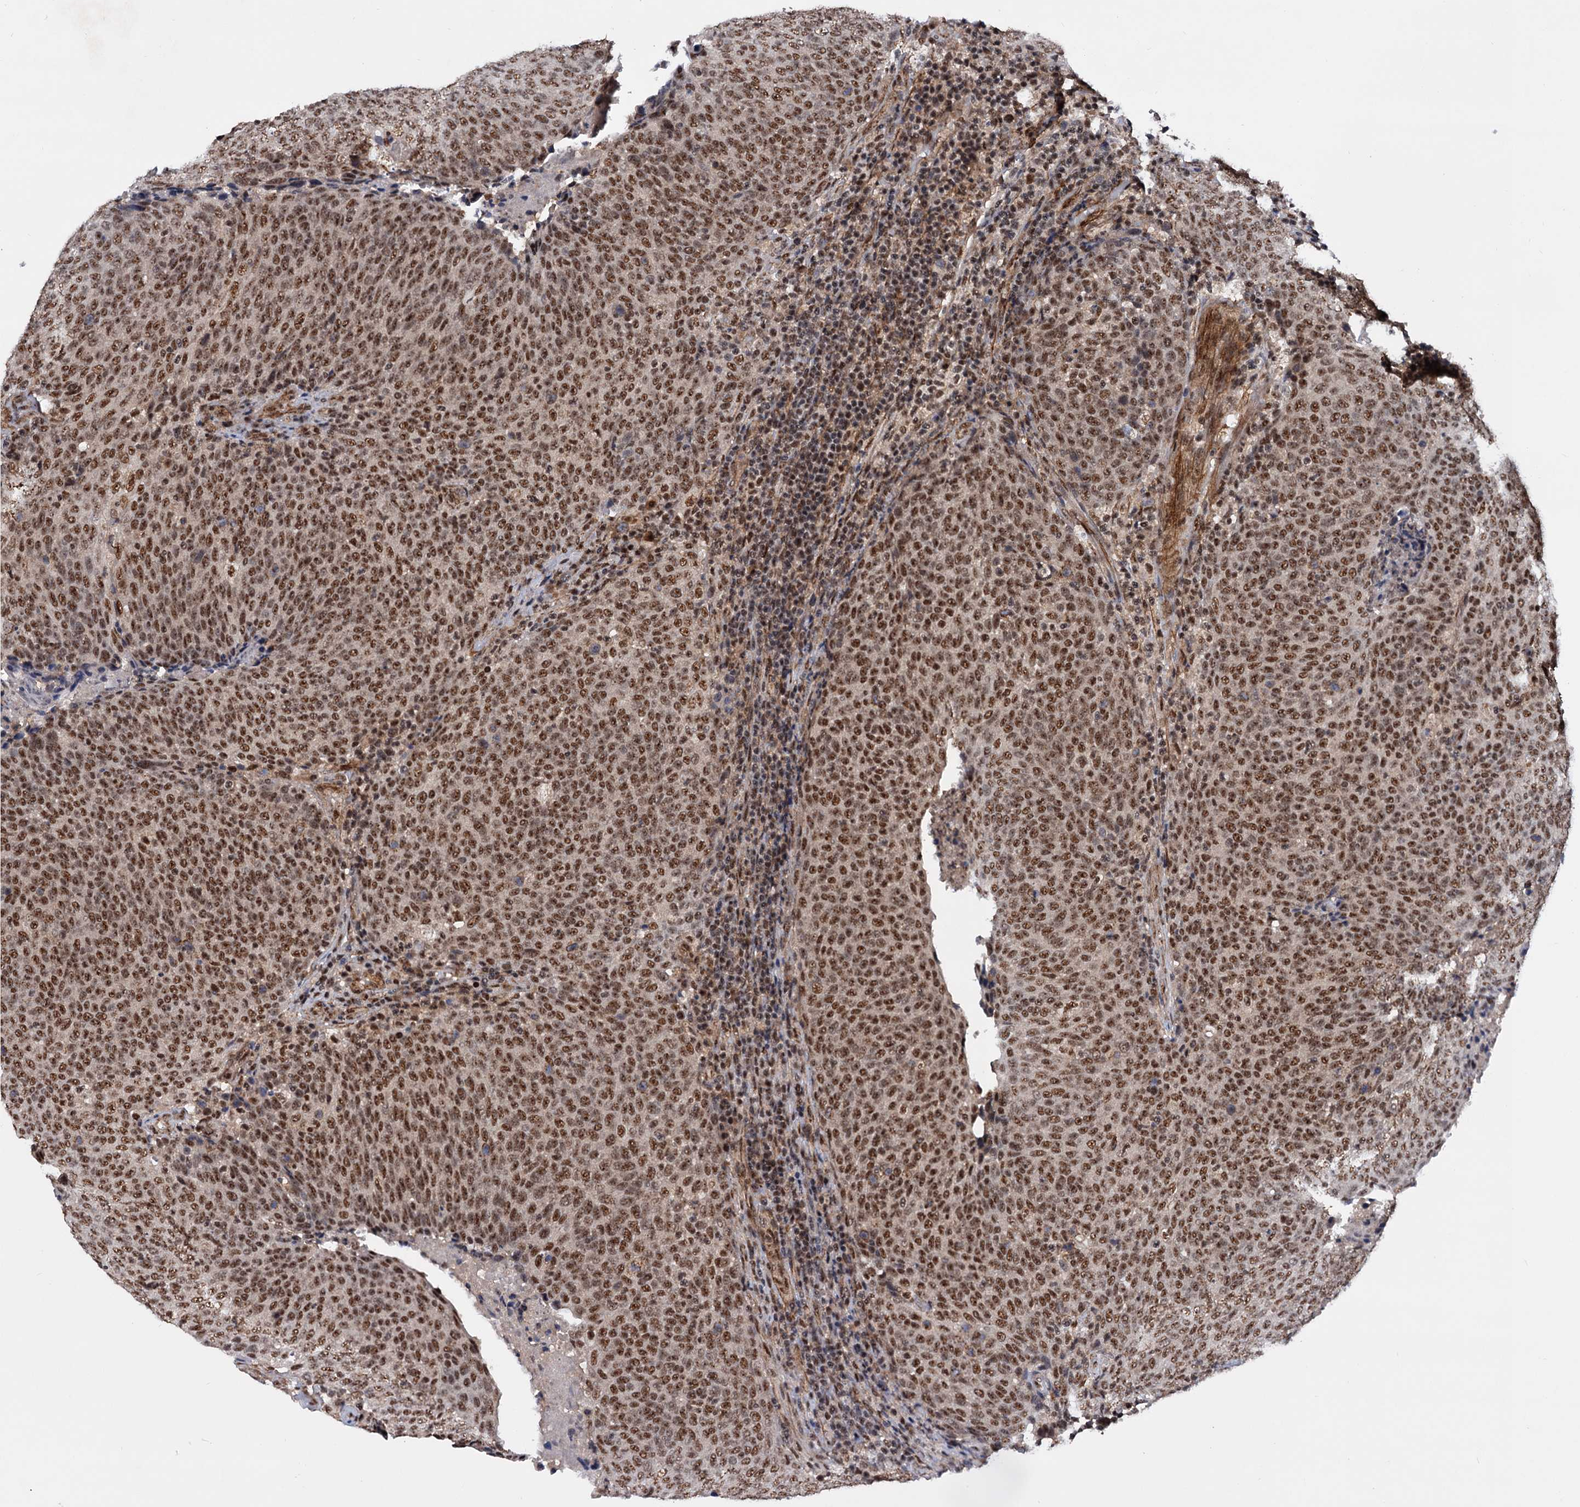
{"staining": {"intensity": "strong", "quantity": ">75%", "location": "nuclear"}, "tissue": "head and neck cancer", "cell_type": "Tumor cells", "image_type": "cancer", "snomed": [{"axis": "morphology", "description": "Squamous cell carcinoma, NOS"}, {"axis": "morphology", "description": "Squamous cell carcinoma, metastatic, NOS"}, {"axis": "topography", "description": "Lymph node"}, {"axis": "topography", "description": "Head-Neck"}], "caption": "Human head and neck cancer stained for a protein (brown) displays strong nuclear positive expression in about >75% of tumor cells.", "gene": "TBC1D12", "patient": {"sex": "male", "age": 62}}